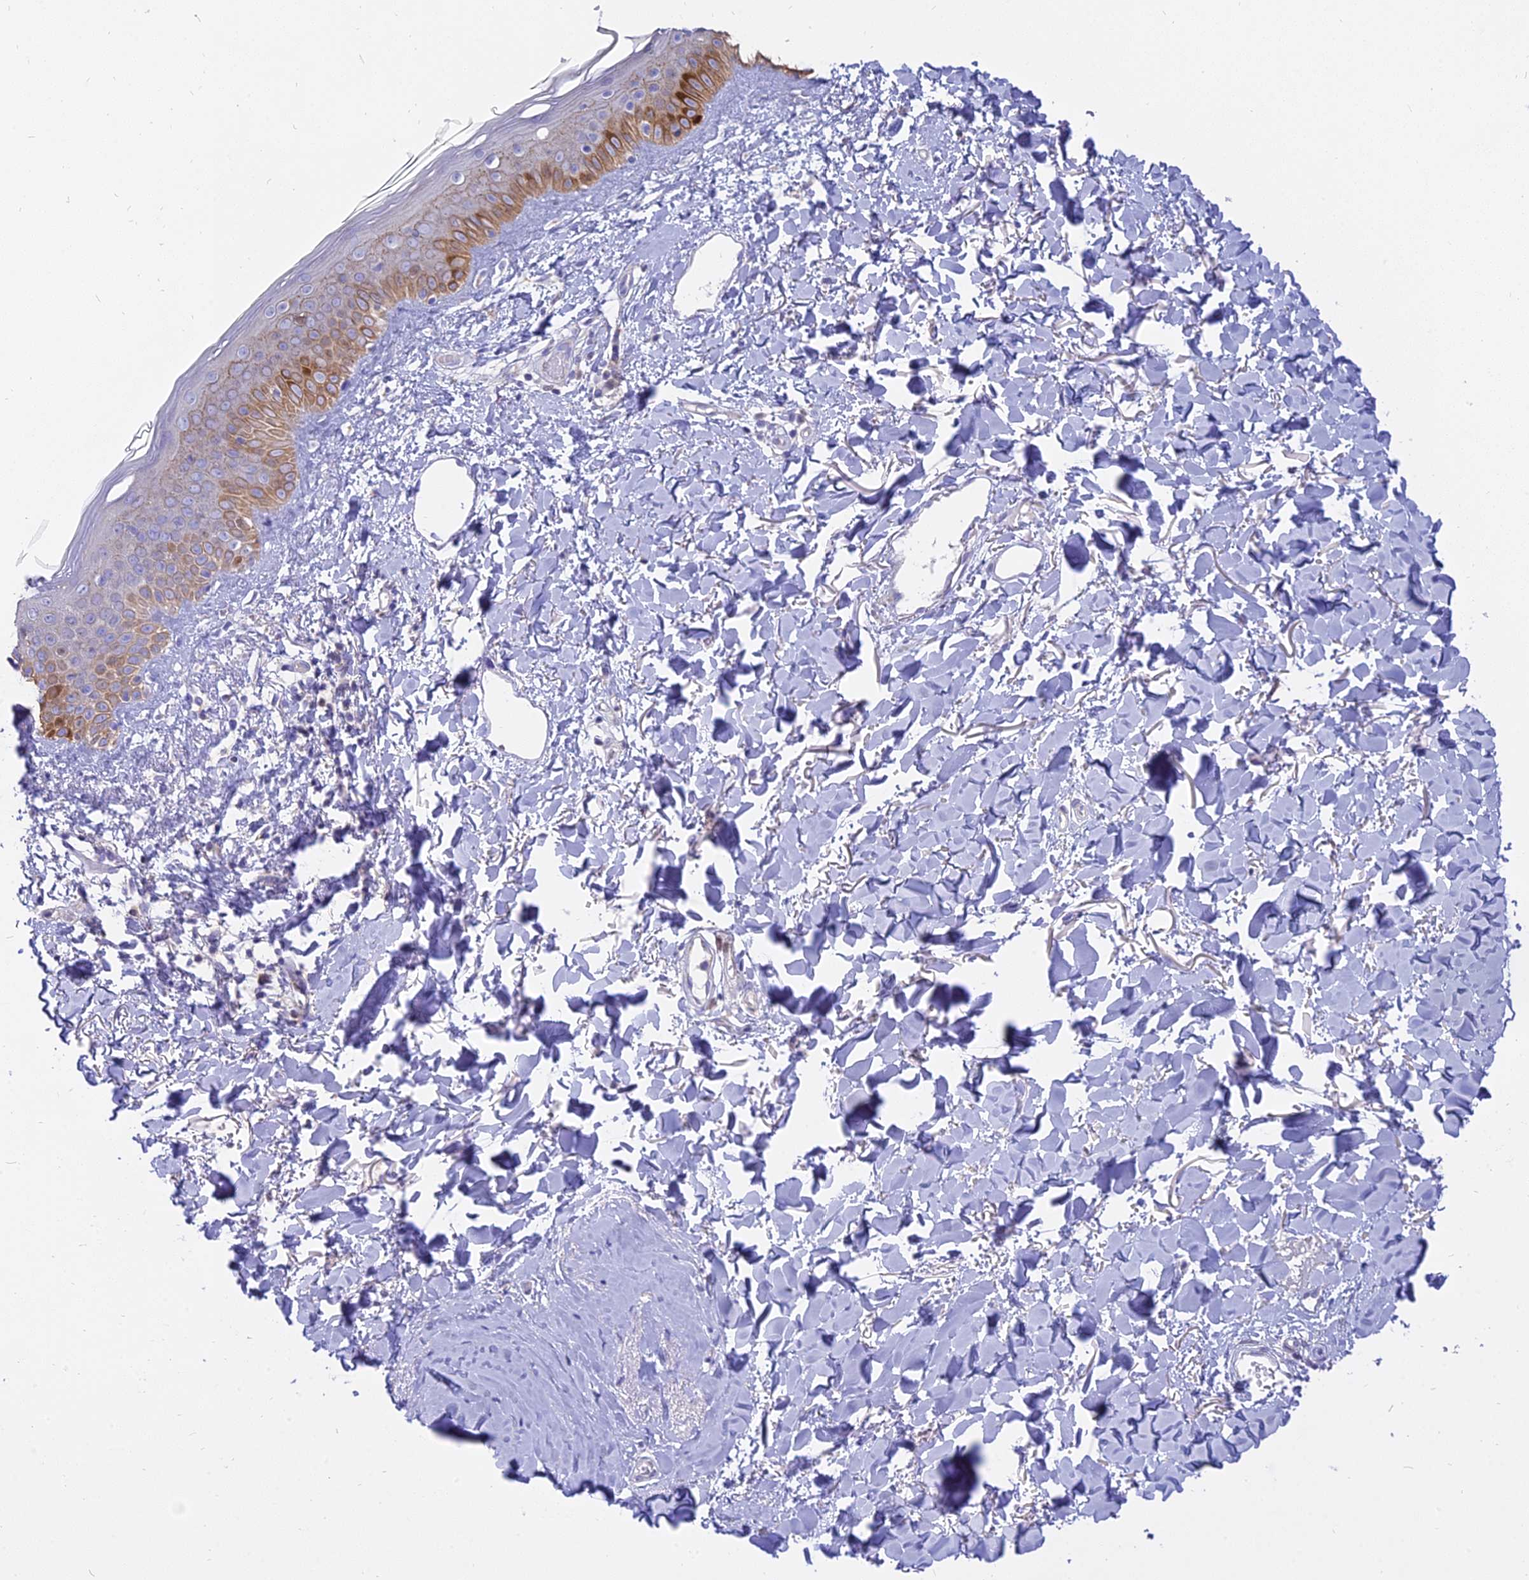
{"staining": {"intensity": "negative", "quantity": "none", "location": "none"}, "tissue": "skin", "cell_type": "Fibroblasts", "image_type": "normal", "snomed": [{"axis": "morphology", "description": "Normal tissue, NOS"}, {"axis": "topography", "description": "Skin"}], "caption": "An image of human skin is negative for staining in fibroblasts. (DAB (3,3'-diaminobenzidine) immunohistochemistry (IHC), high magnification).", "gene": "CENPV", "patient": {"sex": "female", "age": 58}}